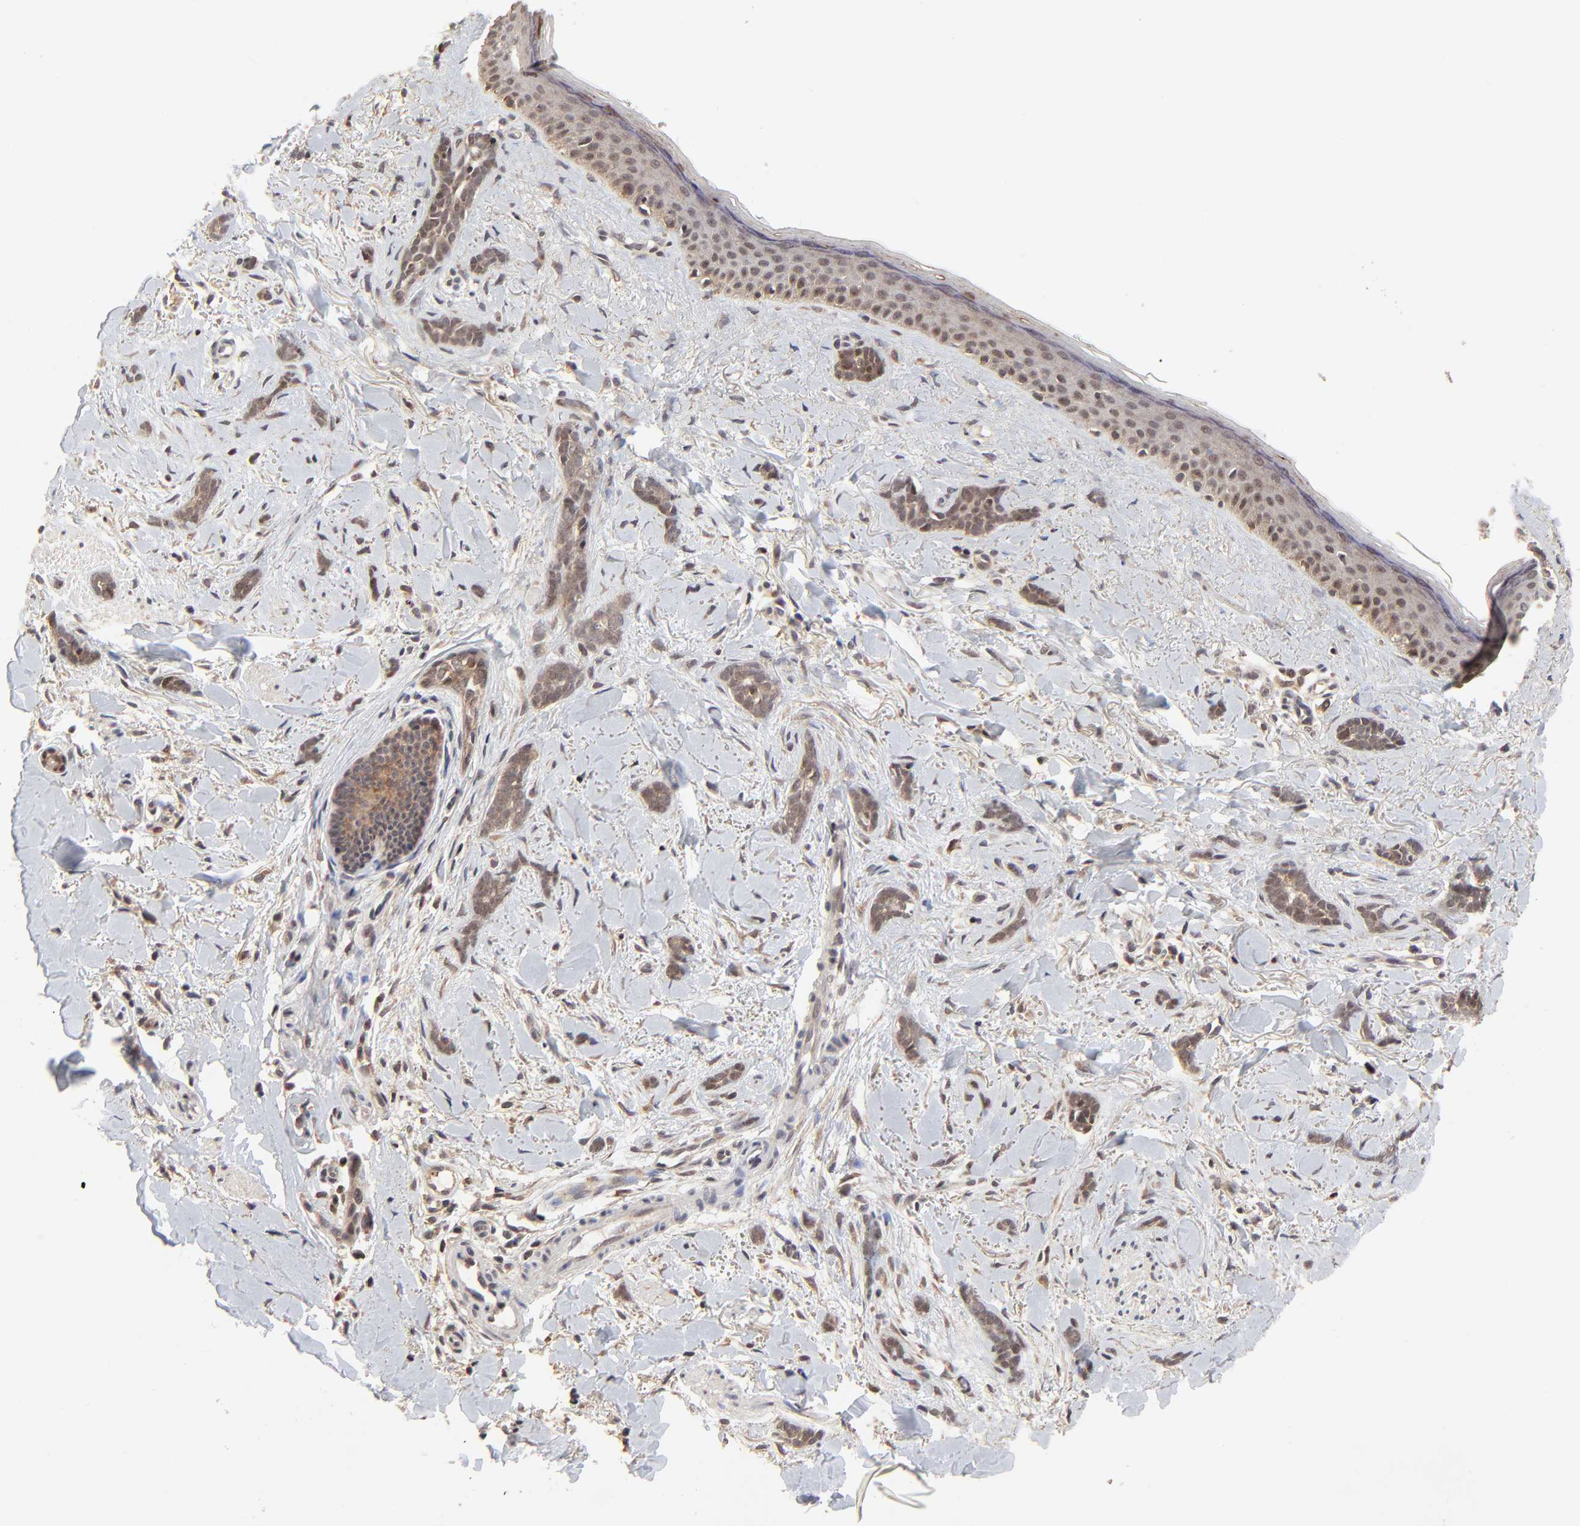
{"staining": {"intensity": "weak", "quantity": ">75%", "location": "cytoplasmic/membranous"}, "tissue": "skin cancer", "cell_type": "Tumor cells", "image_type": "cancer", "snomed": [{"axis": "morphology", "description": "Basal cell carcinoma"}, {"axis": "topography", "description": "Skin"}], "caption": "This photomicrograph displays immunohistochemistry staining of basal cell carcinoma (skin), with low weak cytoplasmic/membranous expression in about >75% of tumor cells.", "gene": "FRMD8", "patient": {"sex": "female", "age": 37}}